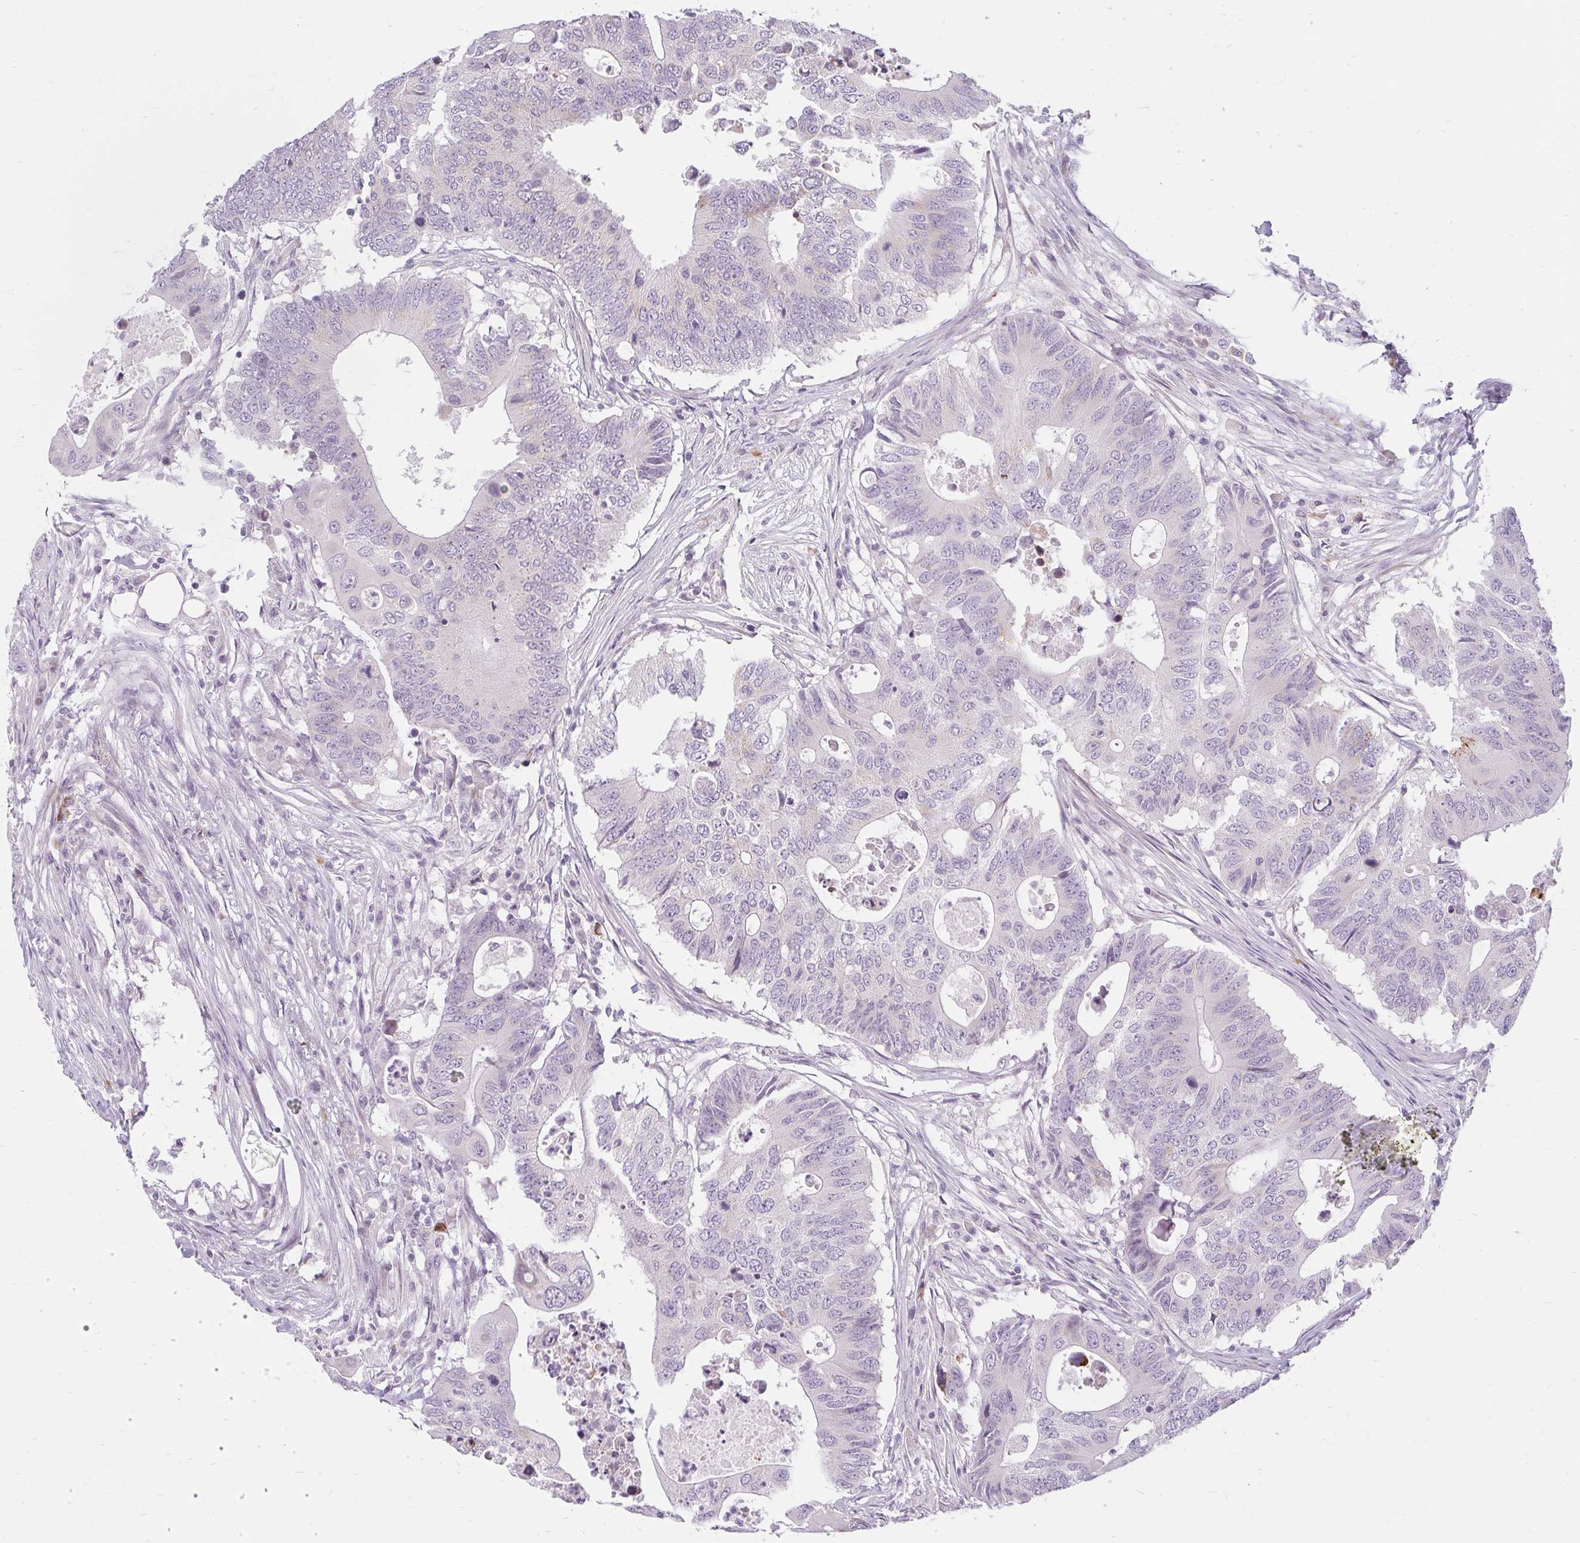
{"staining": {"intensity": "negative", "quantity": "none", "location": "none"}, "tissue": "colorectal cancer", "cell_type": "Tumor cells", "image_type": "cancer", "snomed": [{"axis": "morphology", "description": "Adenocarcinoma, NOS"}, {"axis": "topography", "description": "Colon"}], "caption": "An immunohistochemistry micrograph of colorectal adenocarcinoma is shown. There is no staining in tumor cells of colorectal adenocarcinoma.", "gene": "ZFYVE26", "patient": {"sex": "male", "age": 71}}